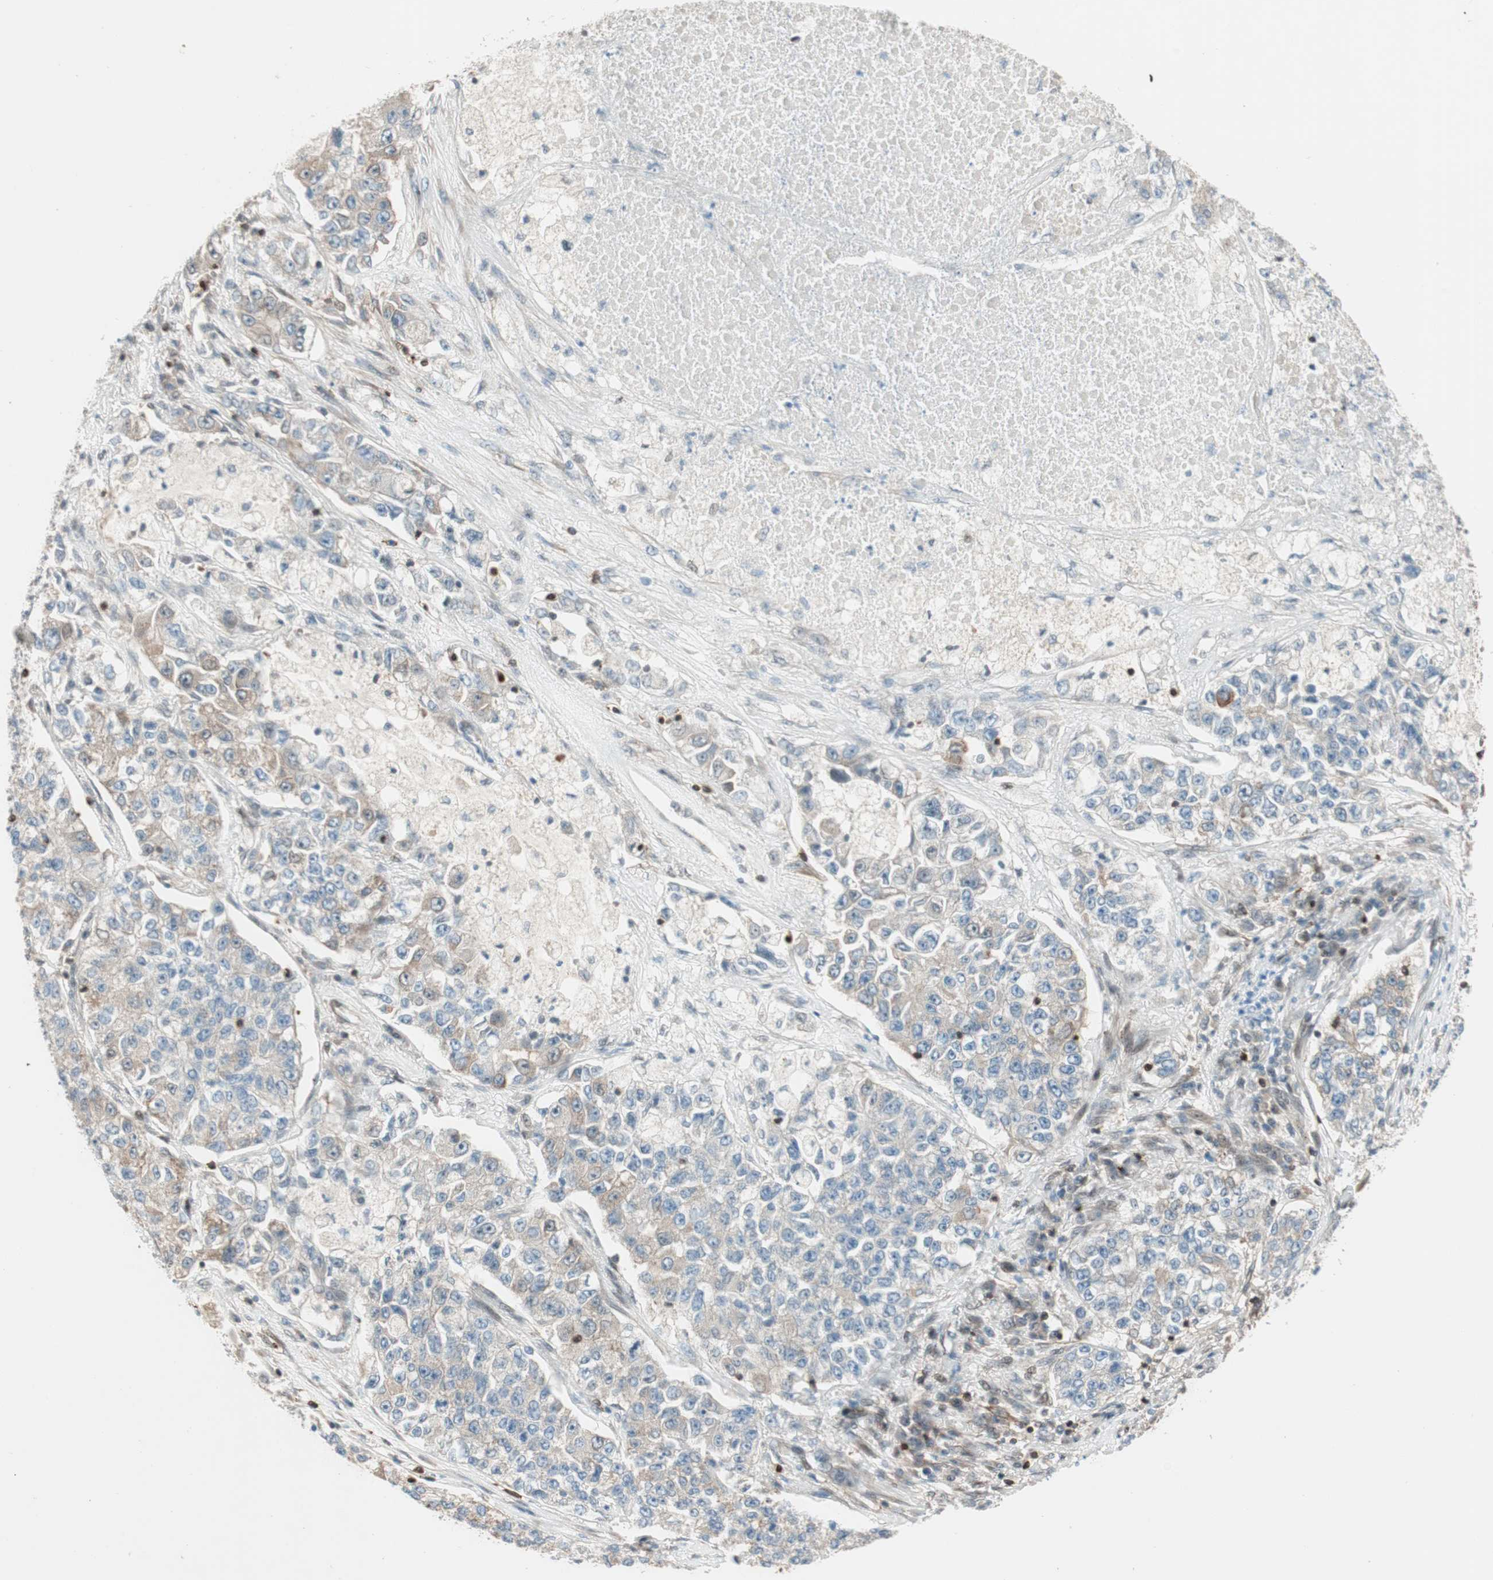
{"staining": {"intensity": "weak", "quantity": "25%-75%", "location": "cytoplasmic/membranous"}, "tissue": "lung cancer", "cell_type": "Tumor cells", "image_type": "cancer", "snomed": [{"axis": "morphology", "description": "Adenocarcinoma, NOS"}, {"axis": "topography", "description": "Lung"}], "caption": "This histopathology image displays IHC staining of human lung adenocarcinoma, with low weak cytoplasmic/membranous staining in about 25%-75% of tumor cells.", "gene": "BIN1", "patient": {"sex": "male", "age": 49}}